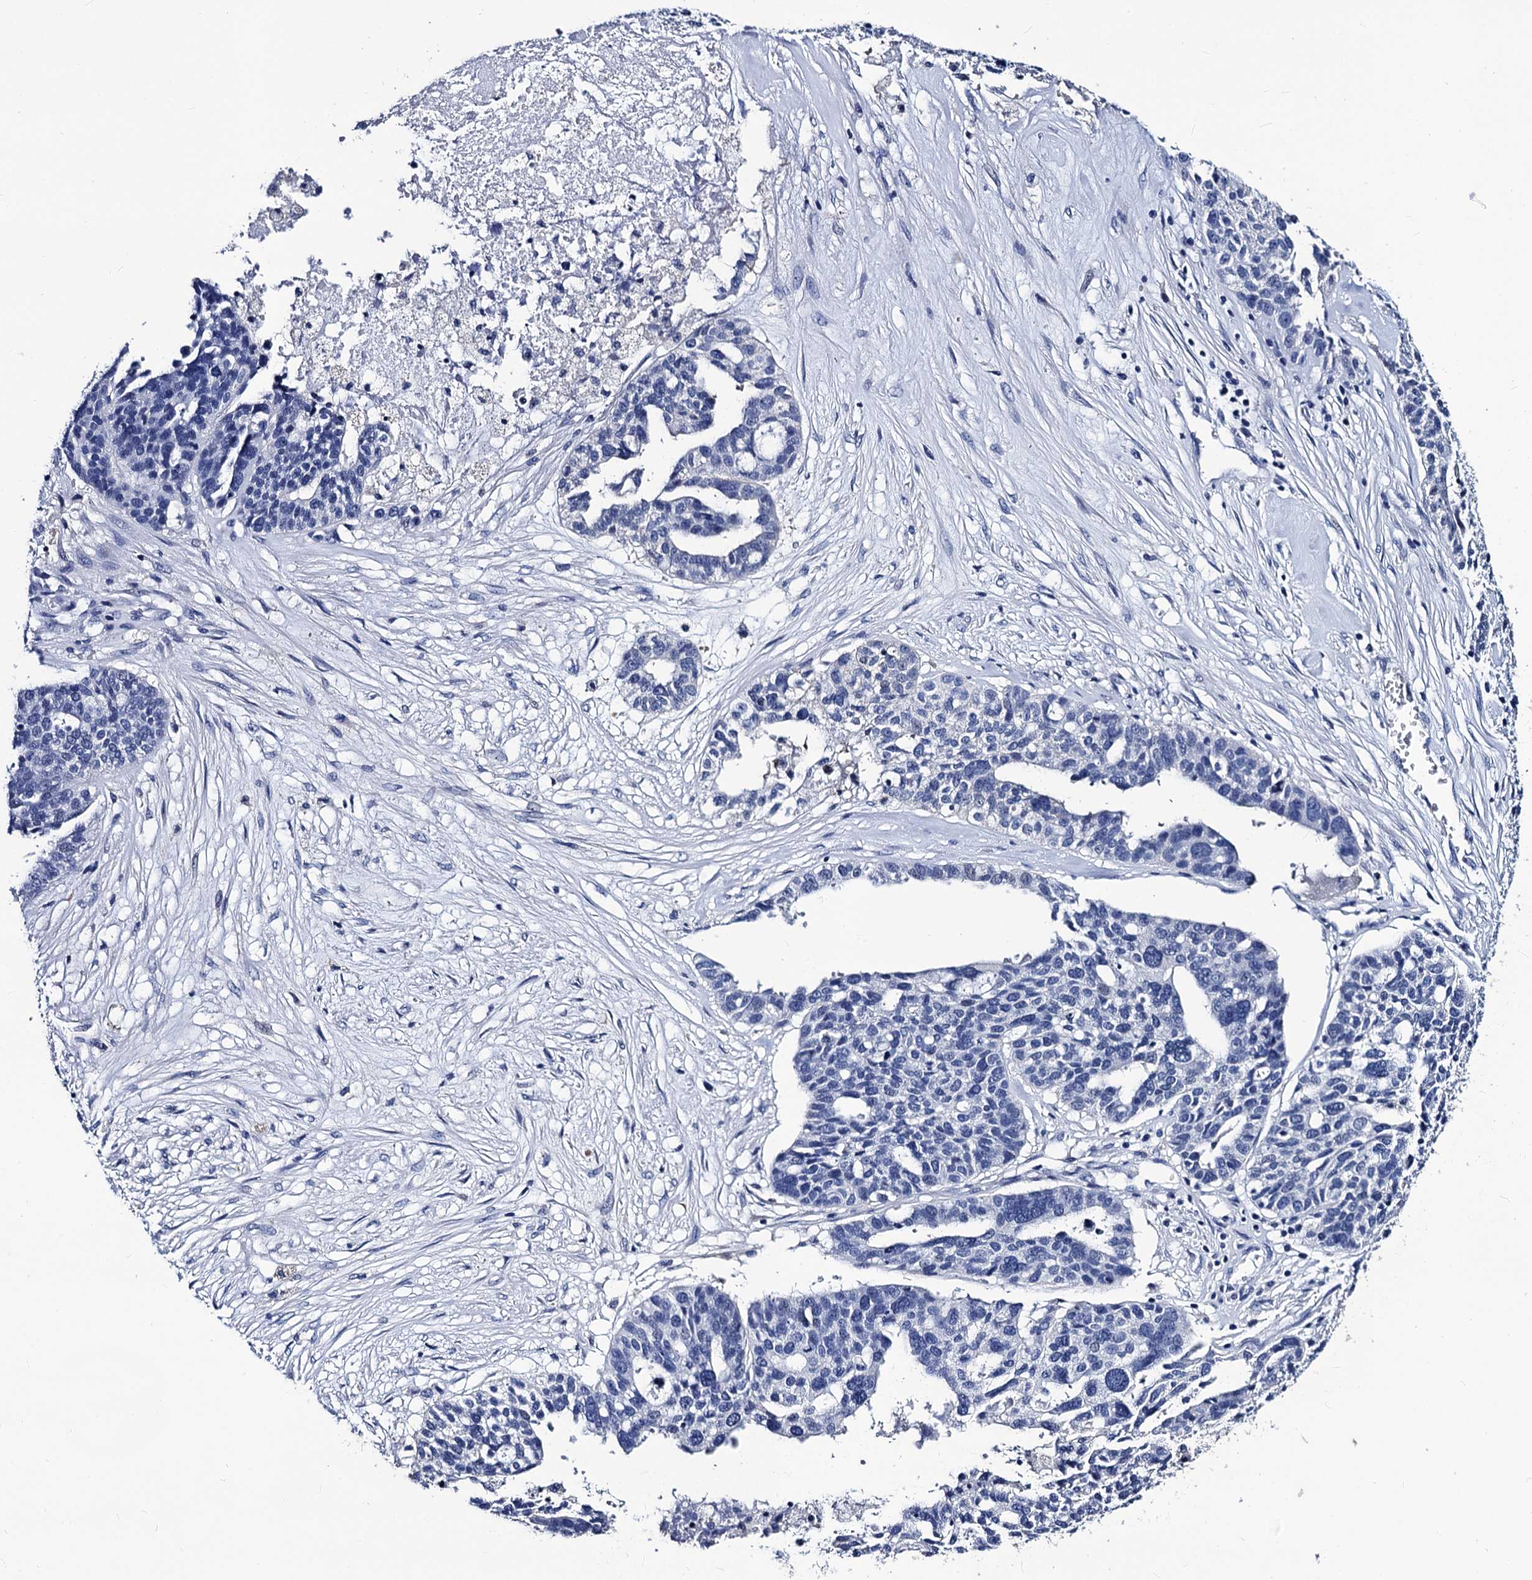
{"staining": {"intensity": "negative", "quantity": "none", "location": "none"}, "tissue": "ovarian cancer", "cell_type": "Tumor cells", "image_type": "cancer", "snomed": [{"axis": "morphology", "description": "Cystadenocarcinoma, serous, NOS"}, {"axis": "topography", "description": "Ovary"}], "caption": "There is no significant expression in tumor cells of ovarian cancer (serous cystadenocarcinoma). Brightfield microscopy of immunohistochemistry (IHC) stained with DAB (brown) and hematoxylin (blue), captured at high magnification.", "gene": "LRRC30", "patient": {"sex": "female", "age": 59}}